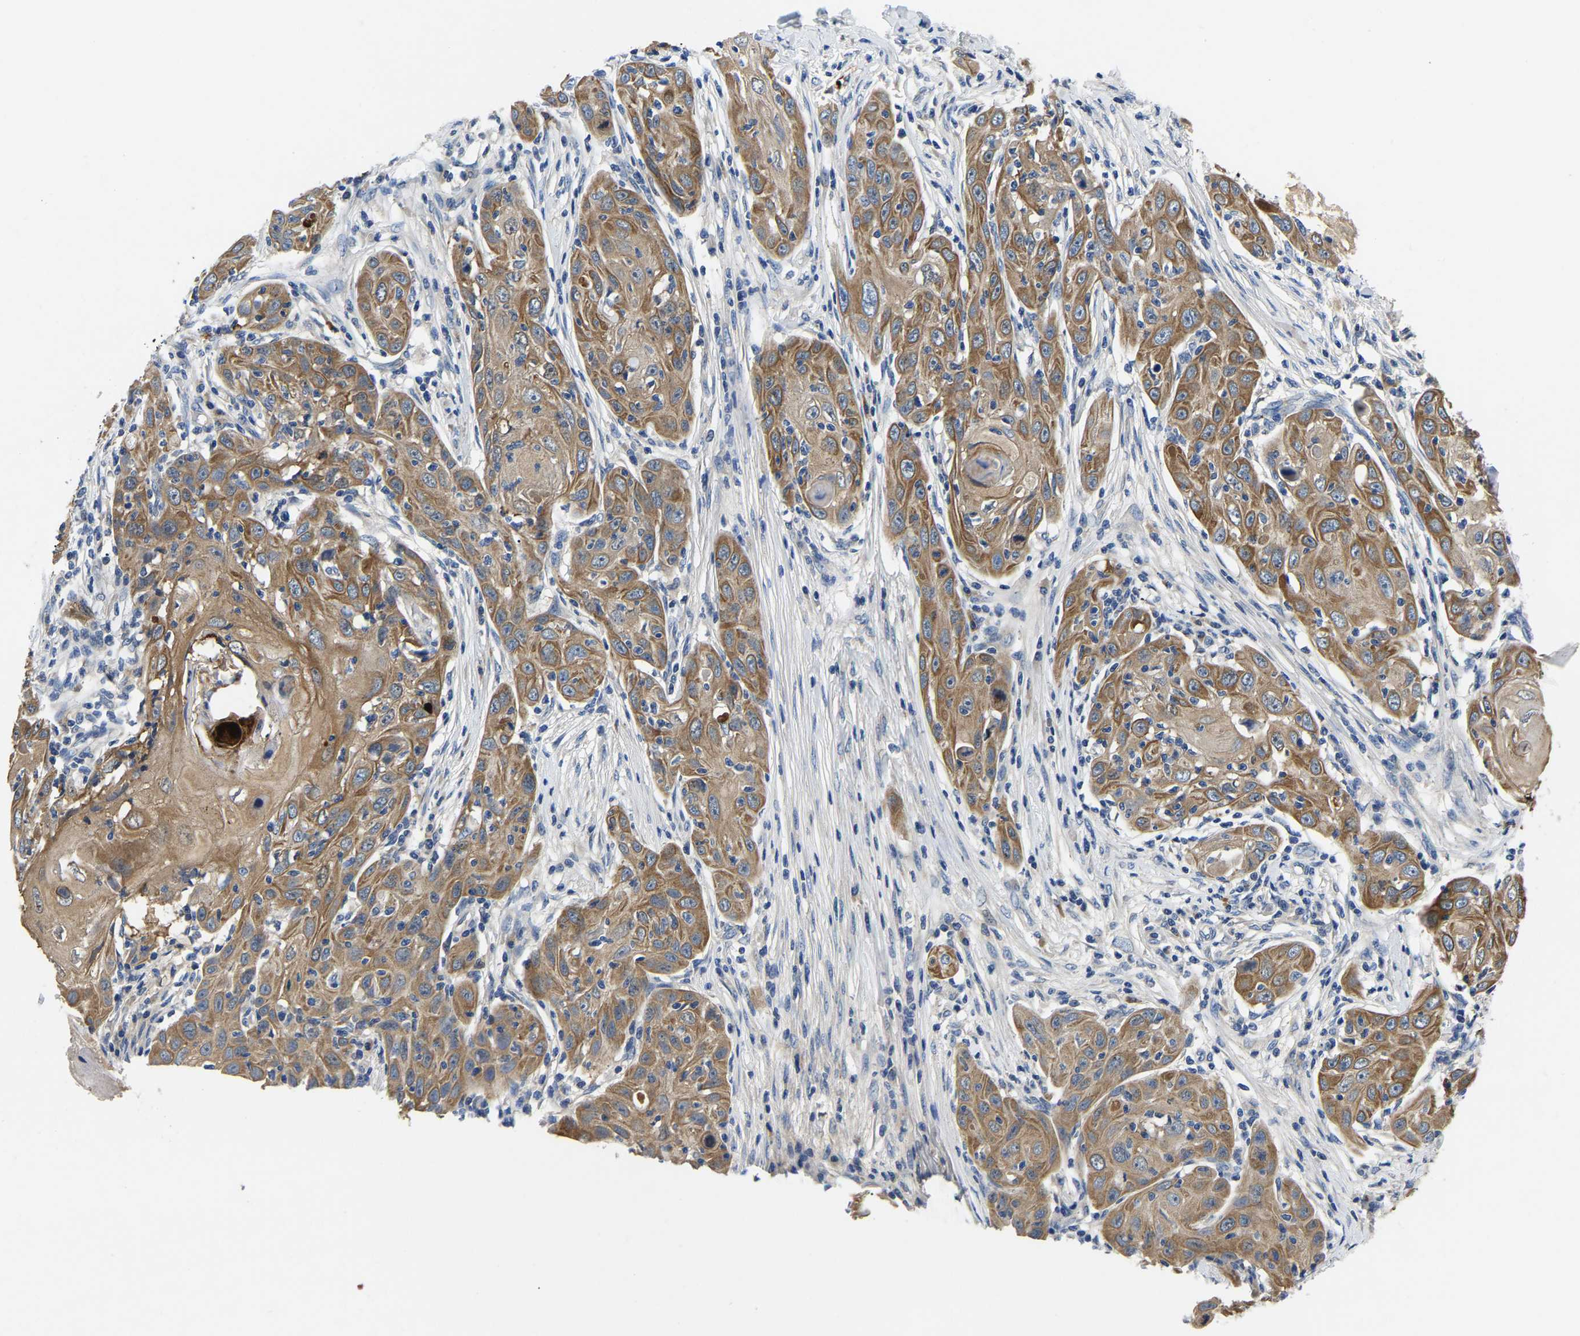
{"staining": {"intensity": "moderate", "quantity": ">75%", "location": "cytoplasmic/membranous"}, "tissue": "skin cancer", "cell_type": "Tumor cells", "image_type": "cancer", "snomed": [{"axis": "morphology", "description": "Squamous cell carcinoma, NOS"}, {"axis": "topography", "description": "Skin"}], "caption": "IHC (DAB (3,3'-diaminobenzidine)) staining of squamous cell carcinoma (skin) shows moderate cytoplasmic/membranous protein staining in about >75% of tumor cells.", "gene": "TOR1B", "patient": {"sex": "female", "age": 88}}